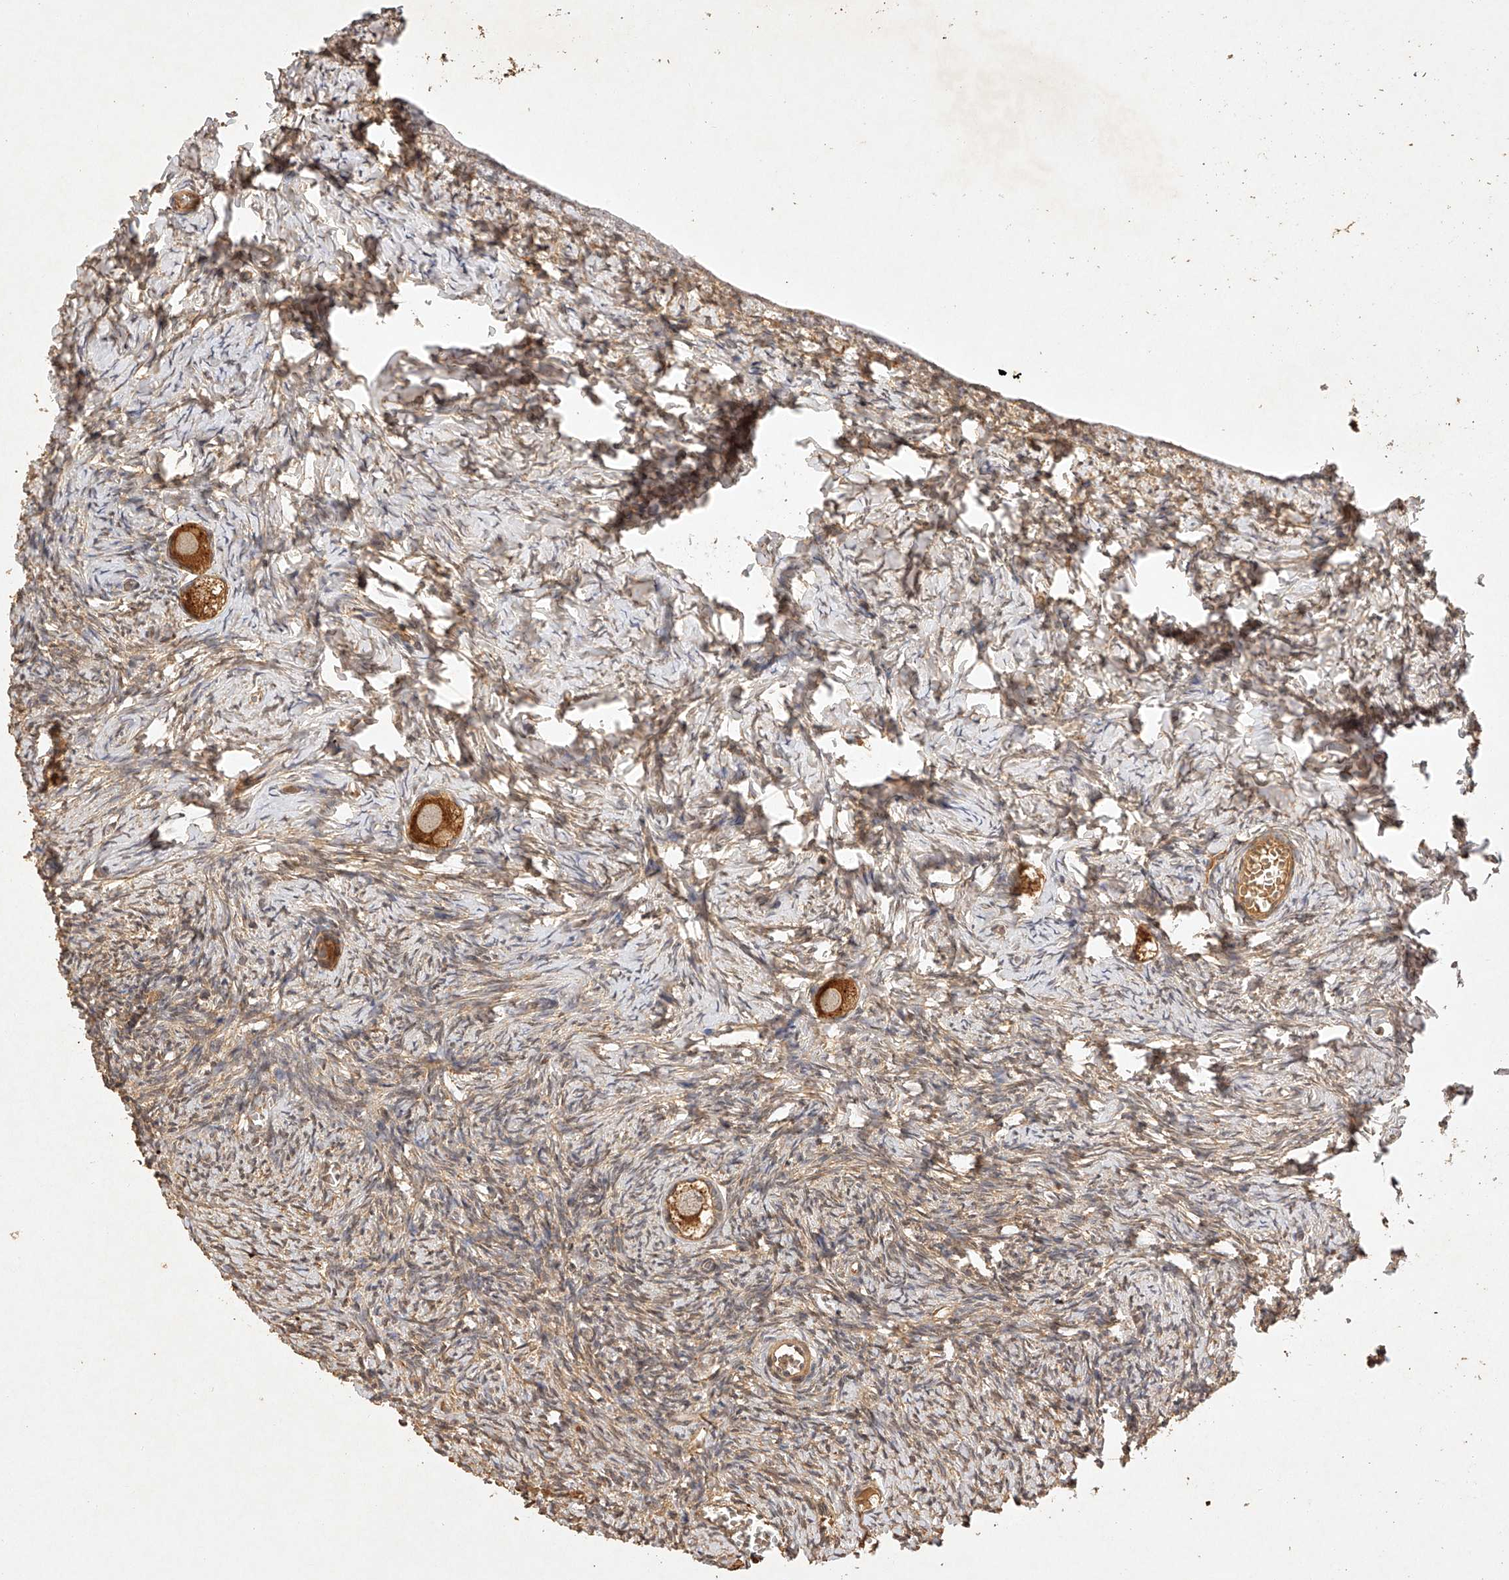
{"staining": {"intensity": "strong", "quantity": ">75%", "location": "cytoplasmic/membranous"}, "tissue": "ovary", "cell_type": "Follicle cells", "image_type": "normal", "snomed": [{"axis": "morphology", "description": "Normal tissue, NOS"}, {"axis": "topography", "description": "Ovary"}], "caption": "Immunohistochemistry (IHC) micrograph of unremarkable ovary: ovary stained using immunohistochemistry (IHC) shows high levels of strong protein expression localized specifically in the cytoplasmic/membranous of follicle cells, appearing as a cytoplasmic/membranous brown color.", "gene": "NSMAF", "patient": {"sex": "female", "age": 27}}